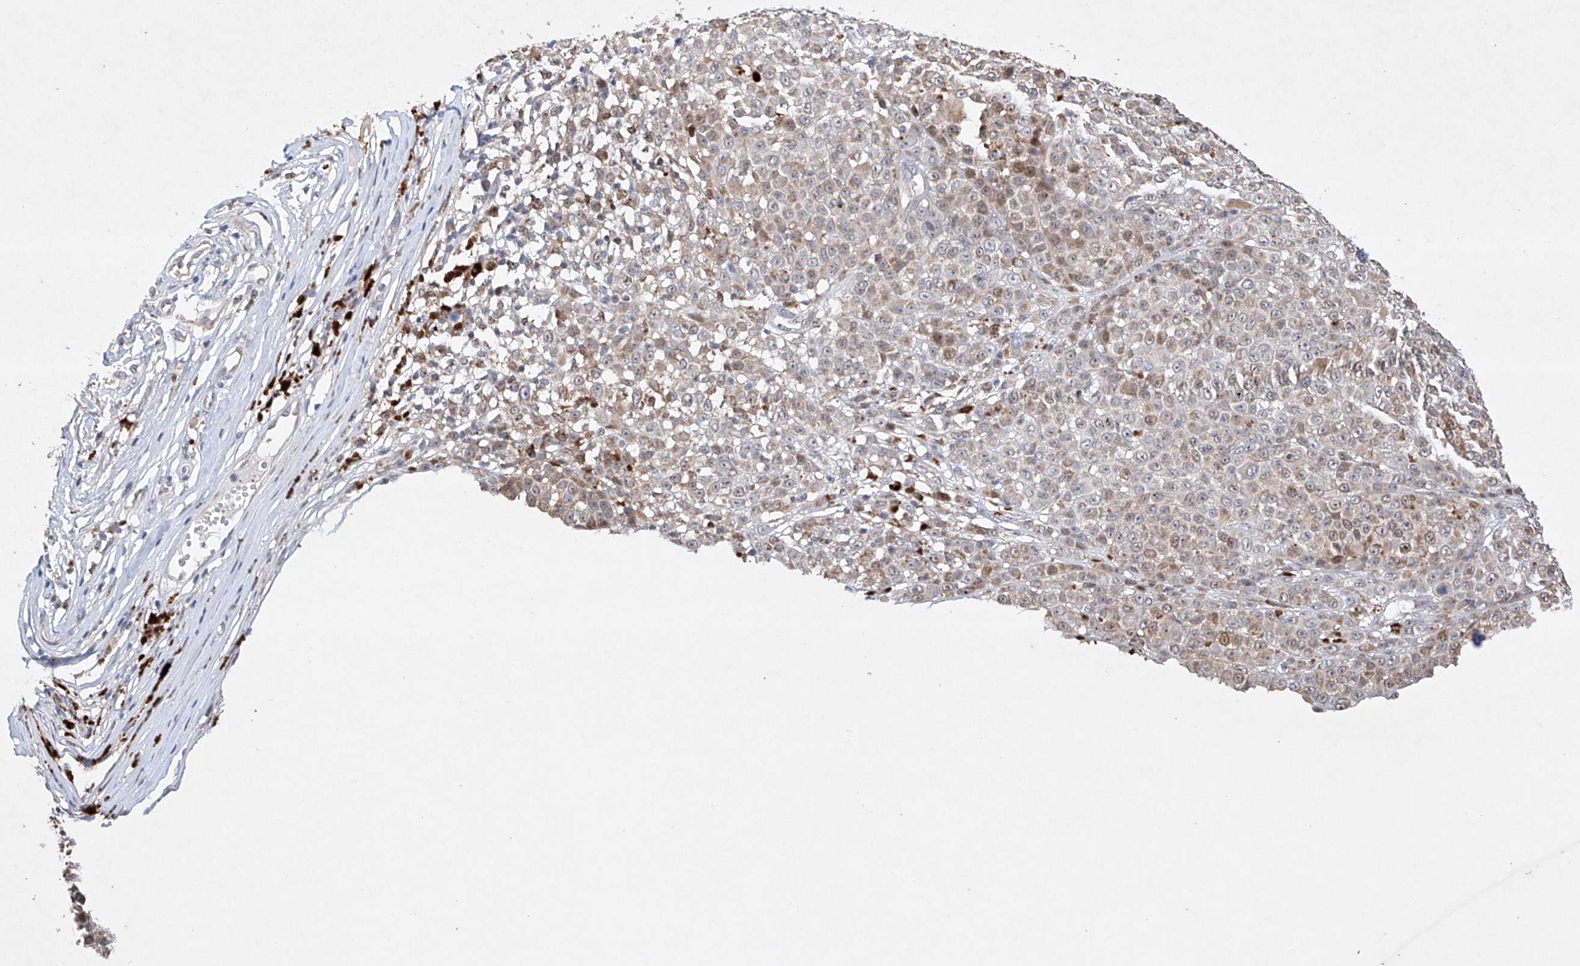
{"staining": {"intensity": "weak", "quantity": "<25%", "location": "cytoplasmic/membranous"}, "tissue": "melanoma", "cell_type": "Tumor cells", "image_type": "cancer", "snomed": [{"axis": "morphology", "description": "Malignant melanoma, NOS"}, {"axis": "topography", "description": "Skin"}], "caption": "Tumor cells are negative for protein expression in human malignant melanoma.", "gene": "AFG1L", "patient": {"sex": "female", "age": 94}}